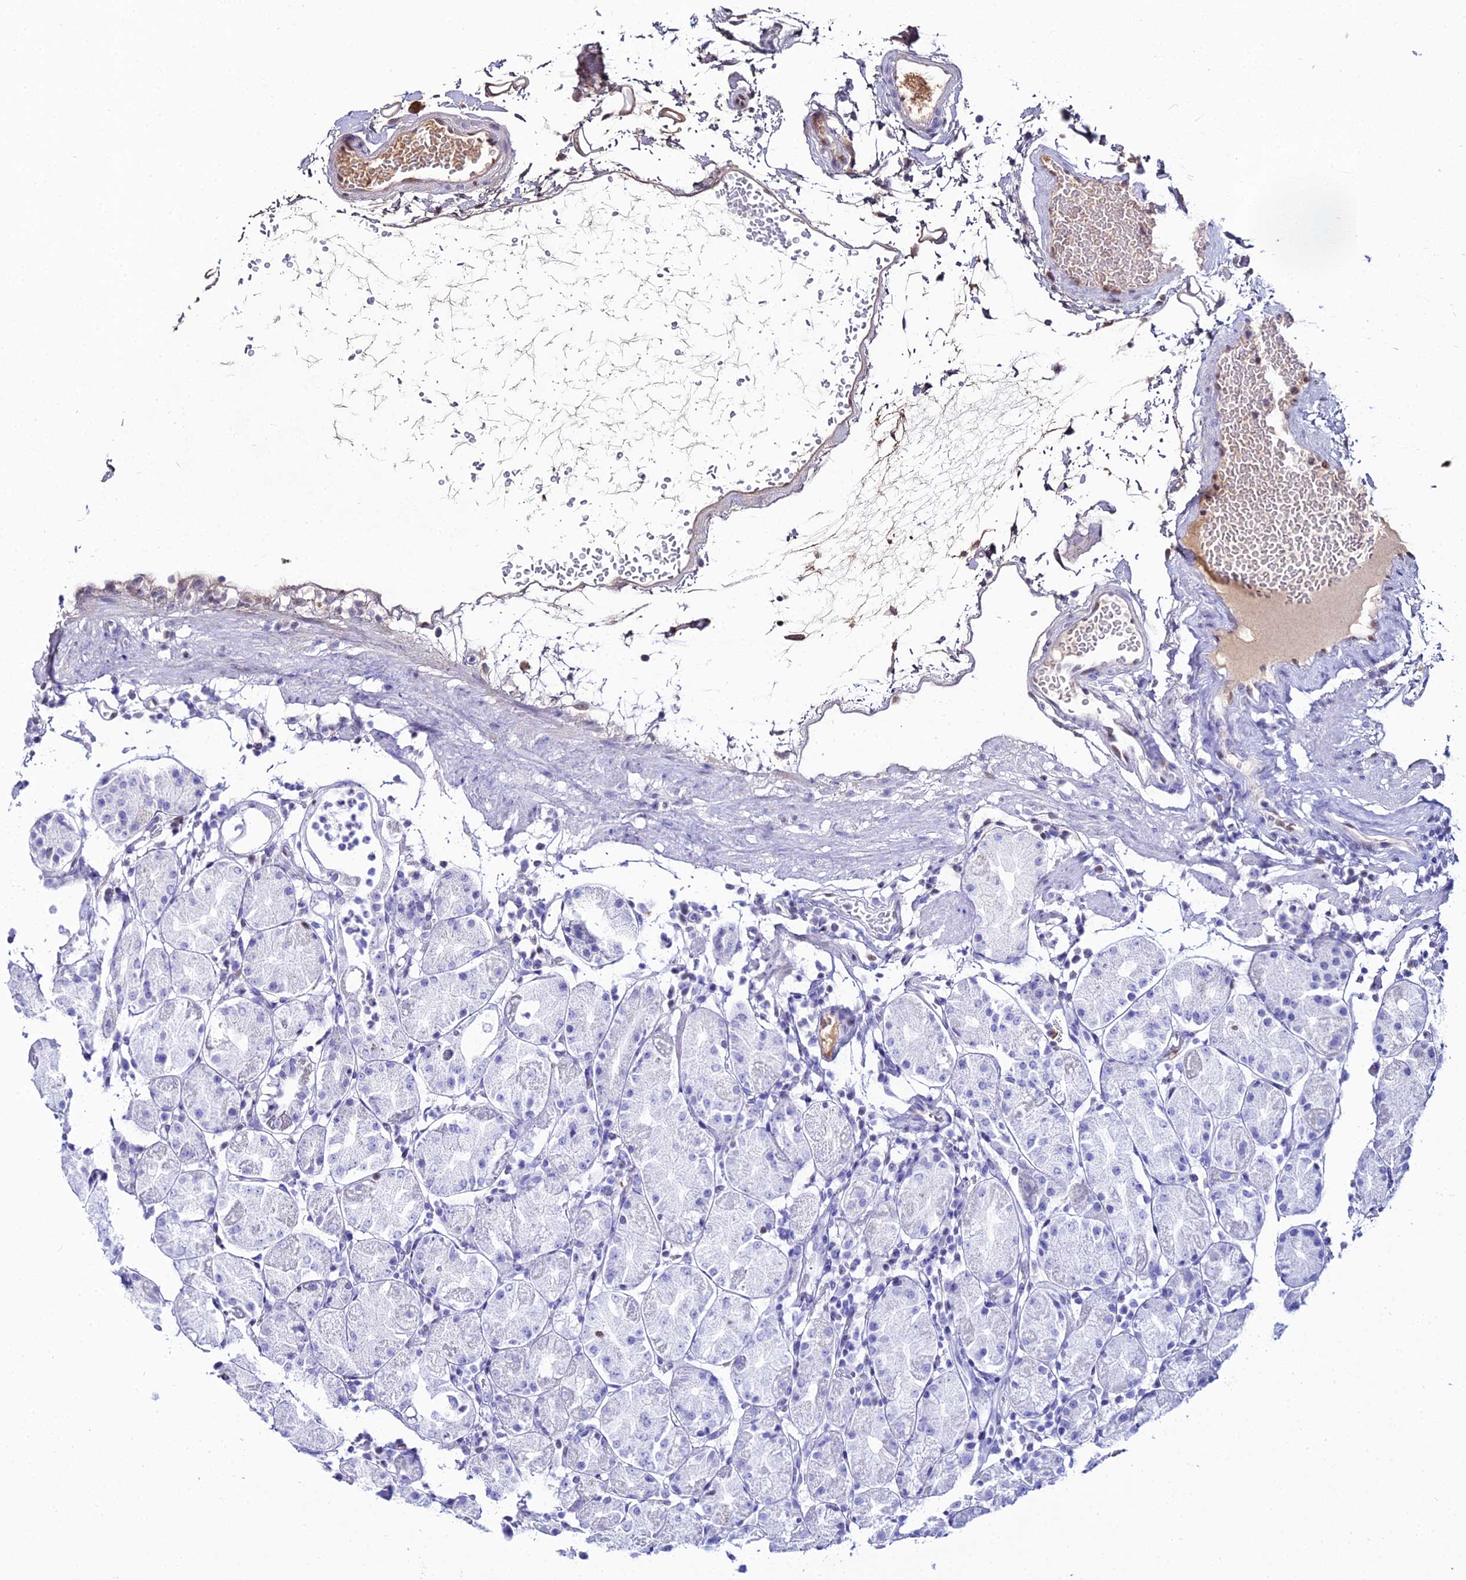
{"staining": {"intensity": "weak", "quantity": "<25%", "location": "nuclear"}, "tissue": "stomach", "cell_type": "Glandular cells", "image_type": "normal", "snomed": [{"axis": "morphology", "description": "Normal tissue, NOS"}, {"axis": "topography", "description": "Stomach"}, {"axis": "topography", "description": "Stomach, lower"}], "caption": "High power microscopy photomicrograph of an IHC photomicrograph of normal stomach, revealing no significant expression in glandular cells. The staining is performed using DAB (3,3'-diaminobenzidine) brown chromogen with nuclei counter-stained in using hematoxylin.", "gene": "RBM12", "patient": {"sex": "female", "age": 75}}